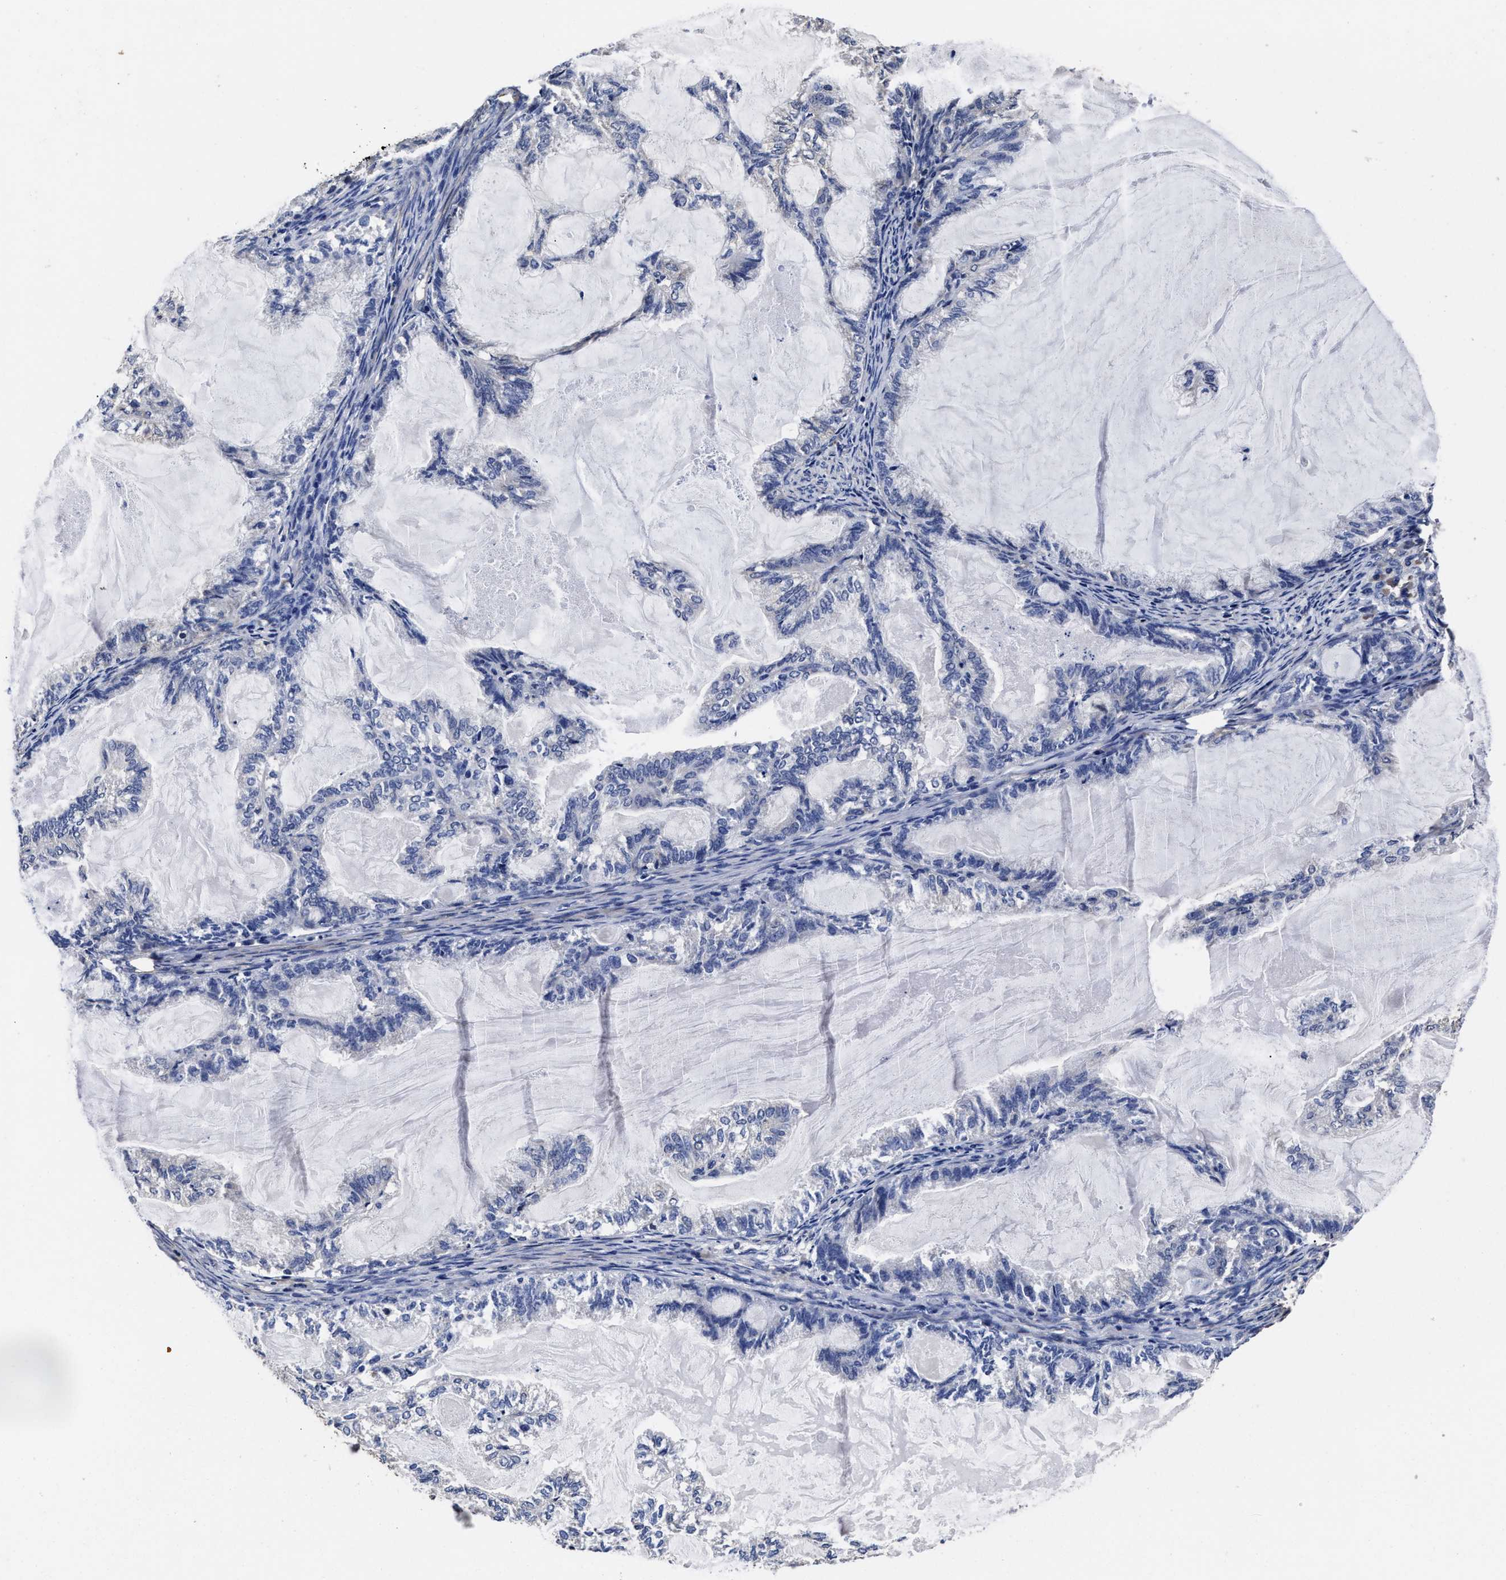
{"staining": {"intensity": "negative", "quantity": "none", "location": "none"}, "tissue": "endometrial cancer", "cell_type": "Tumor cells", "image_type": "cancer", "snomed": [{"axis": "morphology", "description": "Adenocarcinoma, NOS"}, {"axis": "topography", "description": "Endometrium"}], "caption": "Endometrial adenocarcinoma was stained to show a protein in brown. There is no significant staining in tumor cells.", "gene": "AVEN", "patient": {"sex": "female", "age": 86}}